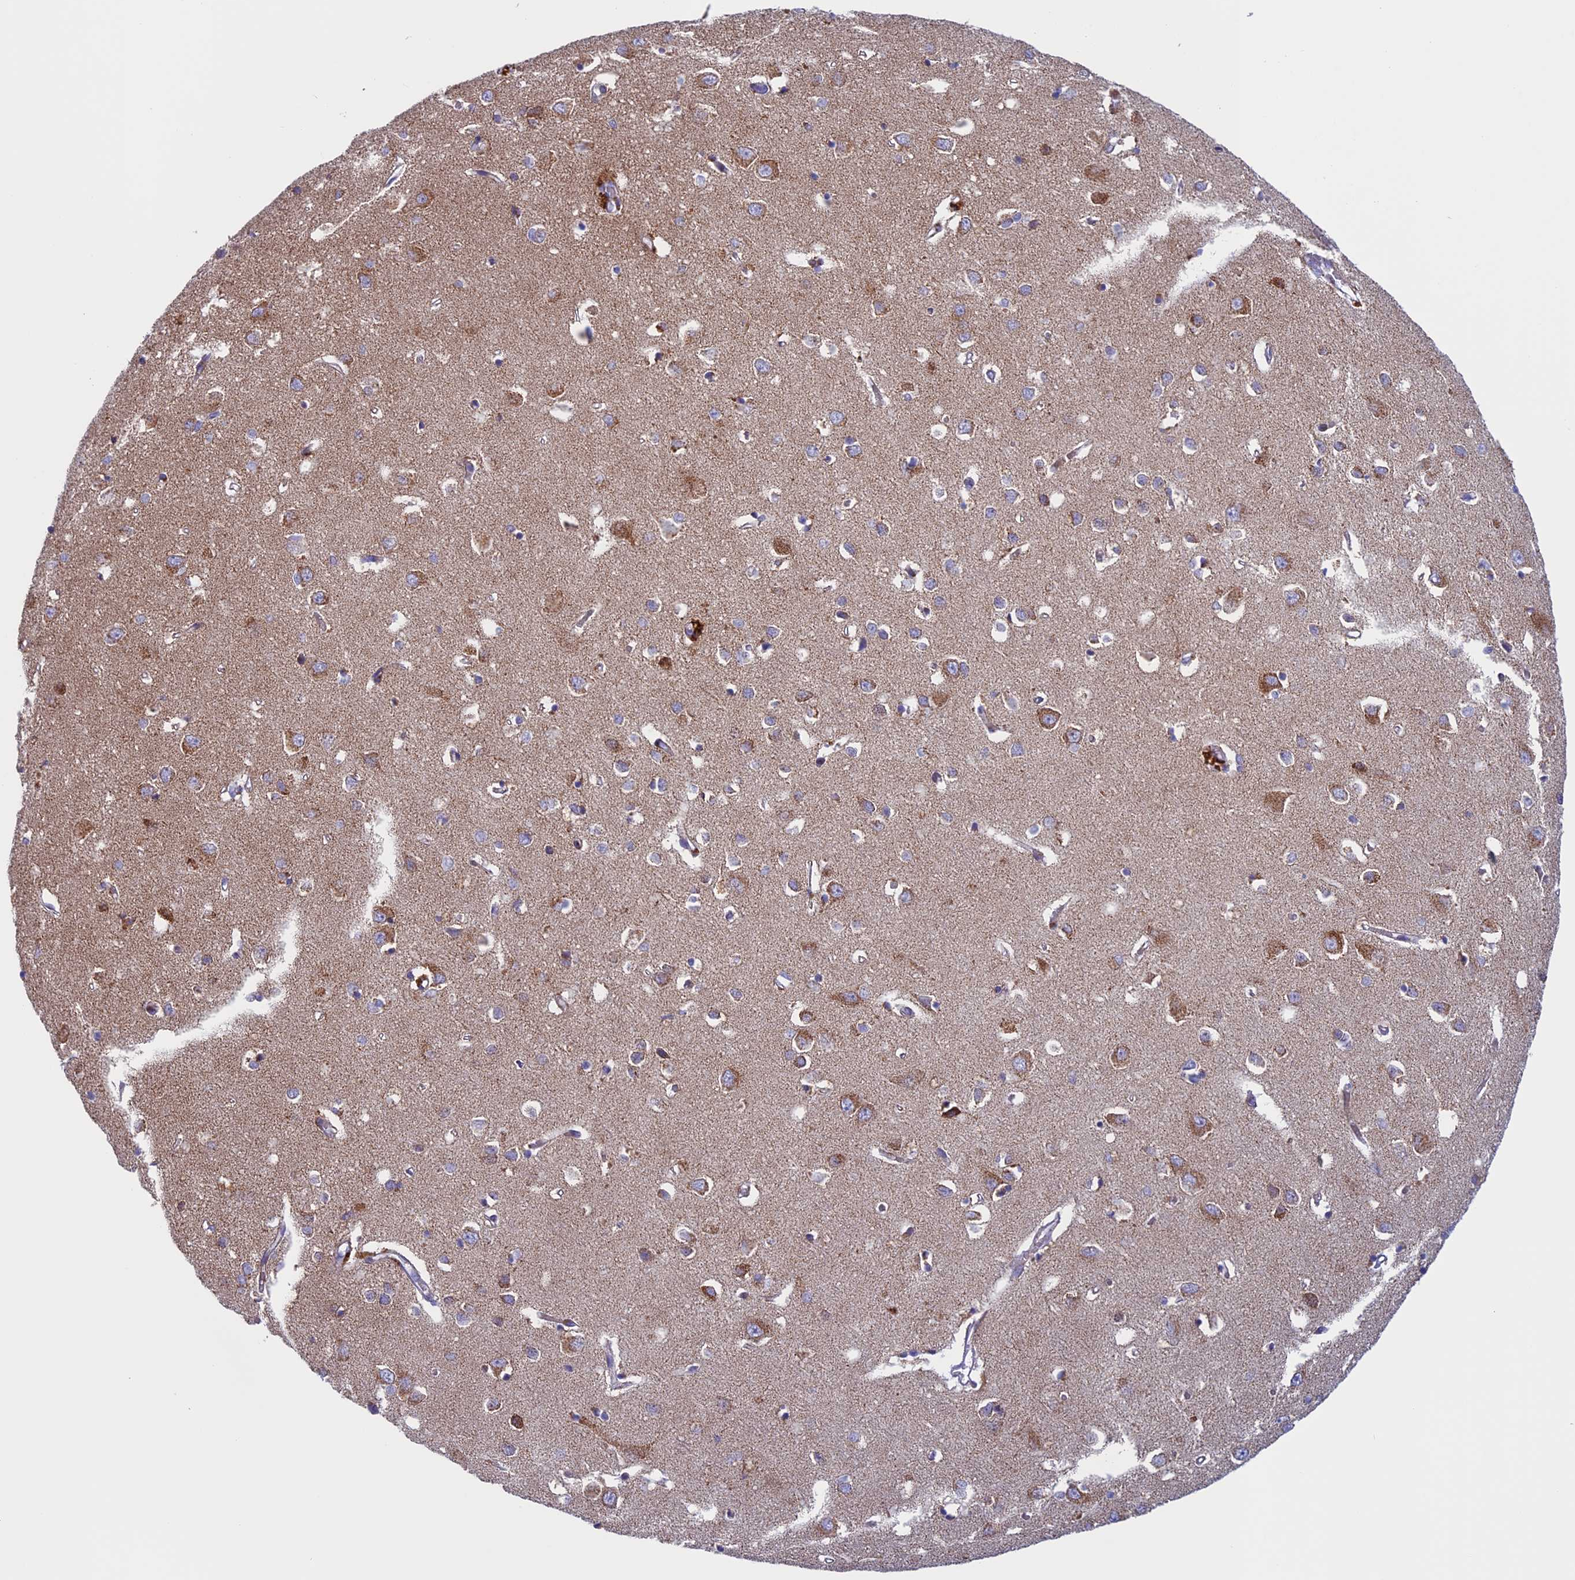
{"staining": {"intensity": "negative", "quantity": "none", "location": "none"}, "tissue": "cerebral cortex", "cell_type": "Endothelial cells", "image_type": "normal", "snomed": [{"axis": "morphology", "description": "Normal tissue, NOS"}, {"axis": "topography", "description": "Cerebral cortex"}], "caption": "High power microscopy micrograph of an immunohistochemistry (IHC) photomicrograph of normal cerebral cortex, revealing no significant positivity in endothelial cells. (DAB immunohistochemistry with hematoxylin counter stain).", "gene": "NDUFB9", "patient": {"sex": "female", "age": 64}}